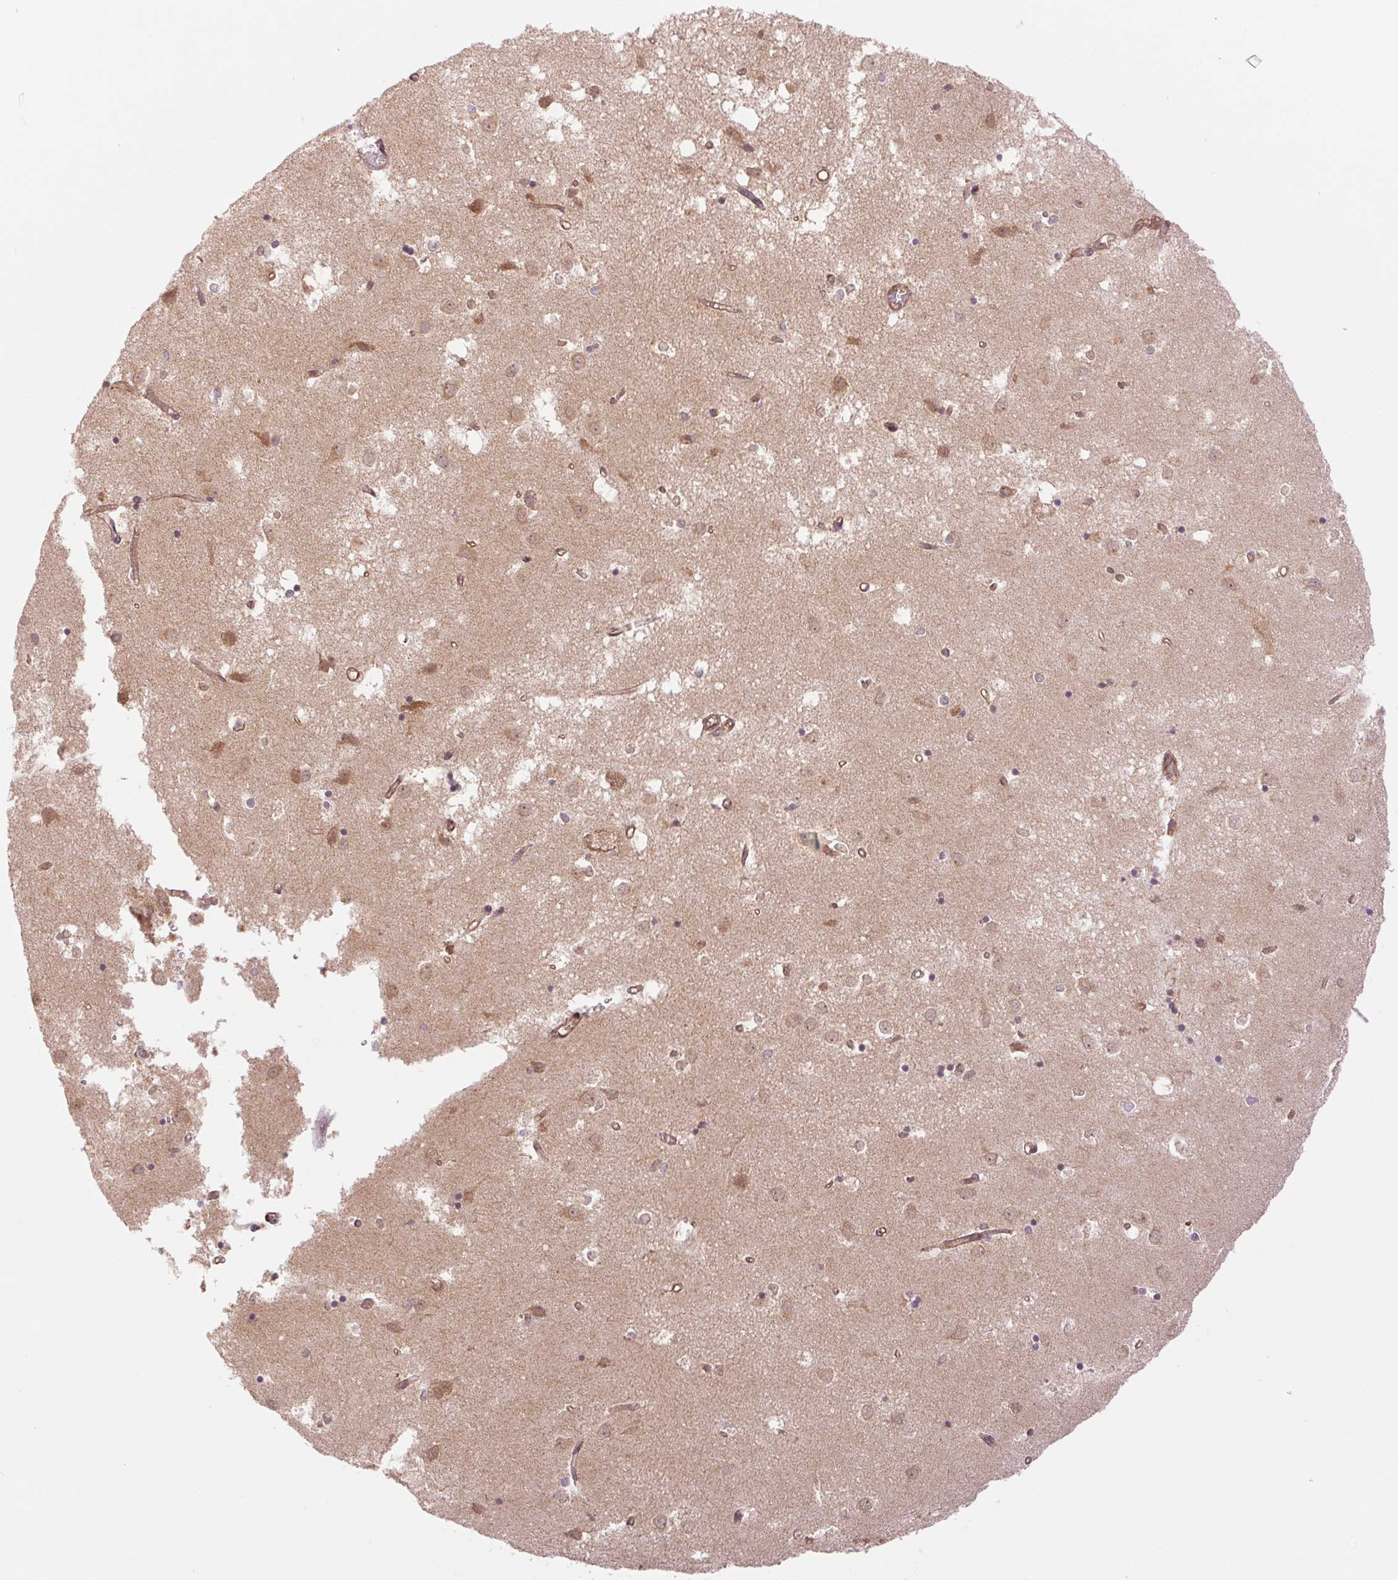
{"staining": {"intensity": "weak", "quantity": ">75%", "location": "cytoplasmic/membranous"}, "tissue": "caudate", "cell_type": "Glial cells", "image_type": "normal", "snomed": [{"axis": "morphology", "description": "Normal tissue, NOS"}, {"axis": "topography", "description": "Lateral ventricle wall"}], "caption": "Protein staining of benign caudate reveals weak cytoplasmic/membranous staining in about >75% of glial cells.", "gene": "STARD7", "patient": {"sex": "male", "age": 54}}